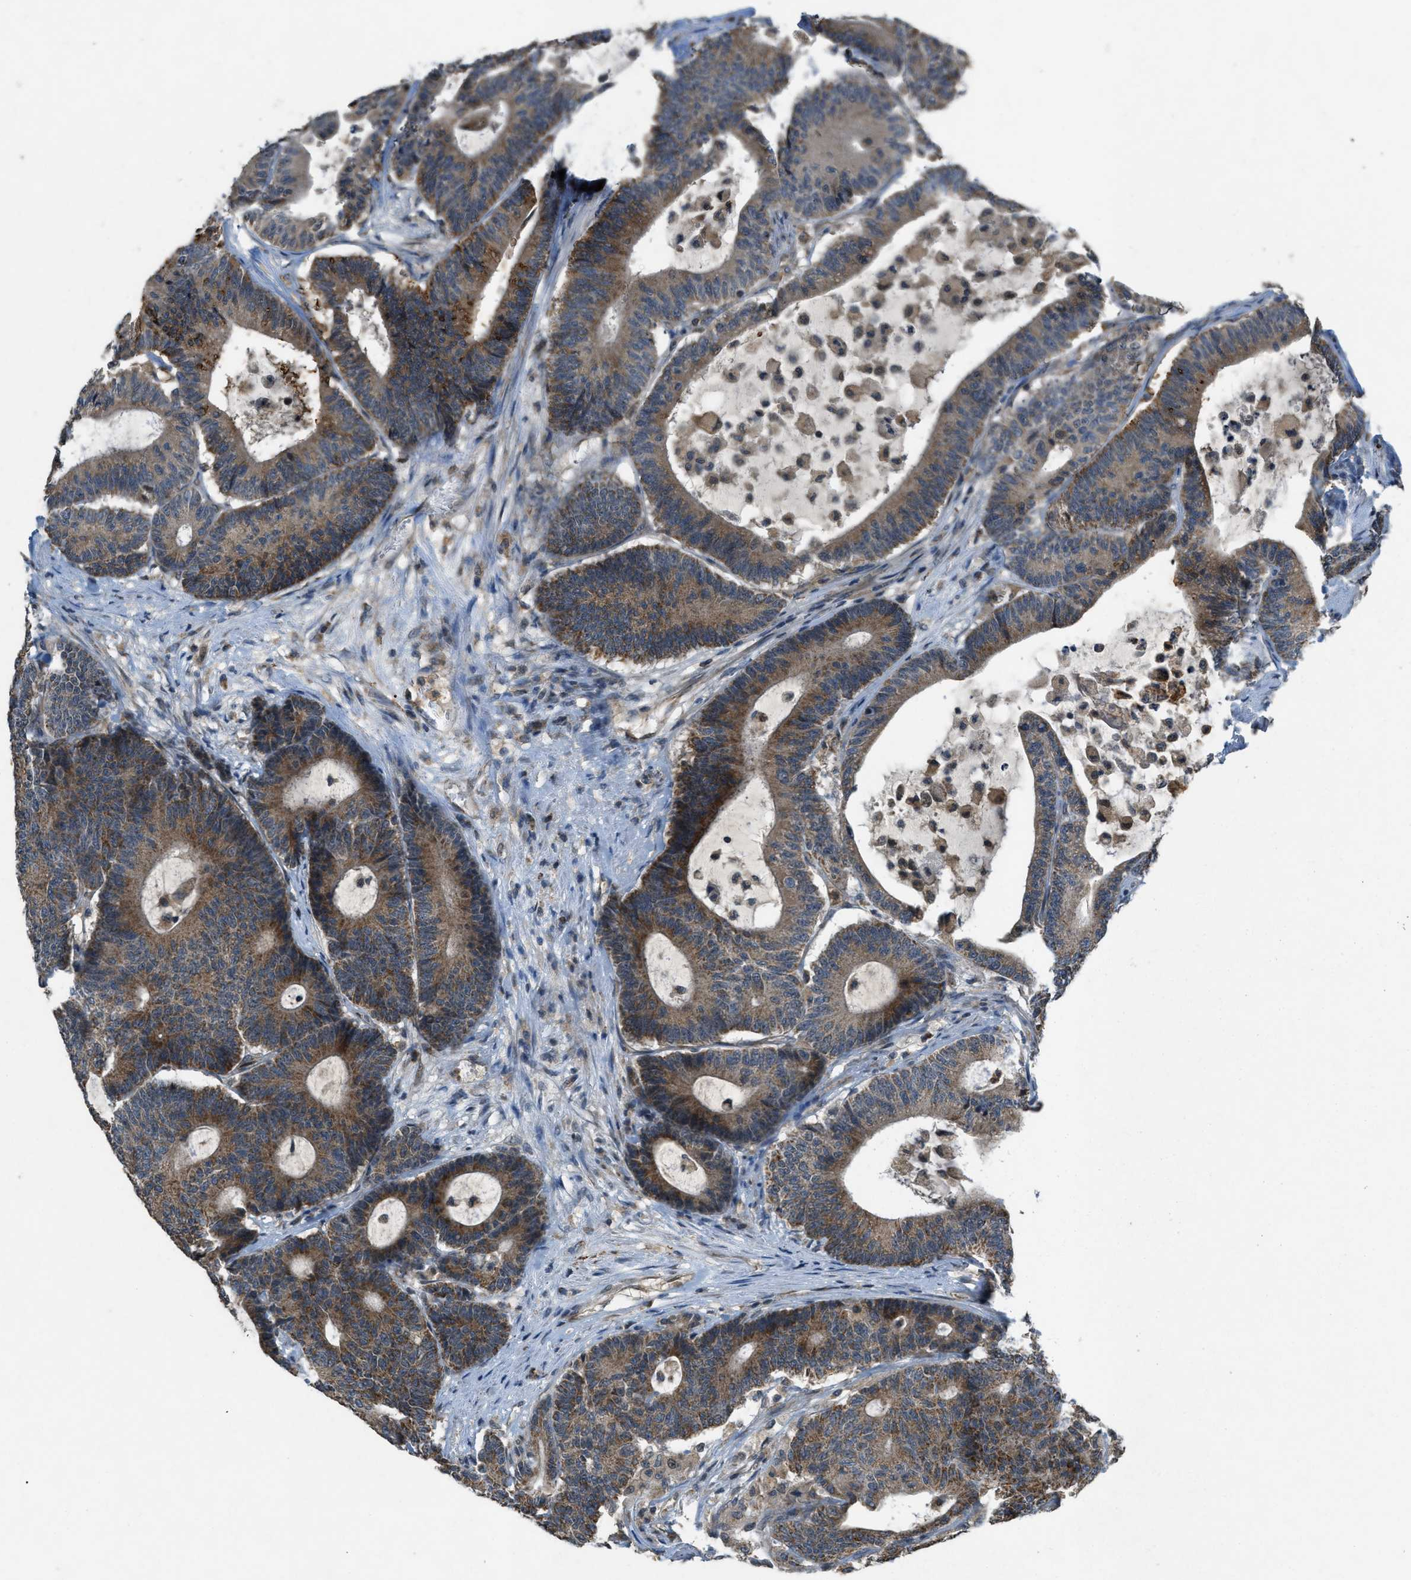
{"staining": {"intensity": "moderate", "quantity": ">75%", "location": "cytoplasmic/membranous"}, "tissue": "colorectal cancer", "cell_type": "Tumor cells", "image_type": "cancer", "snomed": [{"axis": "morphology", "description": "Adenocarcinoma, NOS"}, {"axis": "topography", "description": "Colon"}], "caption": "A photomicrograph of human colorectal cancer (adenocarcinoma) stained for a protein reveals moderate cytoplasmic/membranous brown staining in tumor cells.", "gene": "PPP1R15A", "patient": {"sex": "female", "age": 84}}